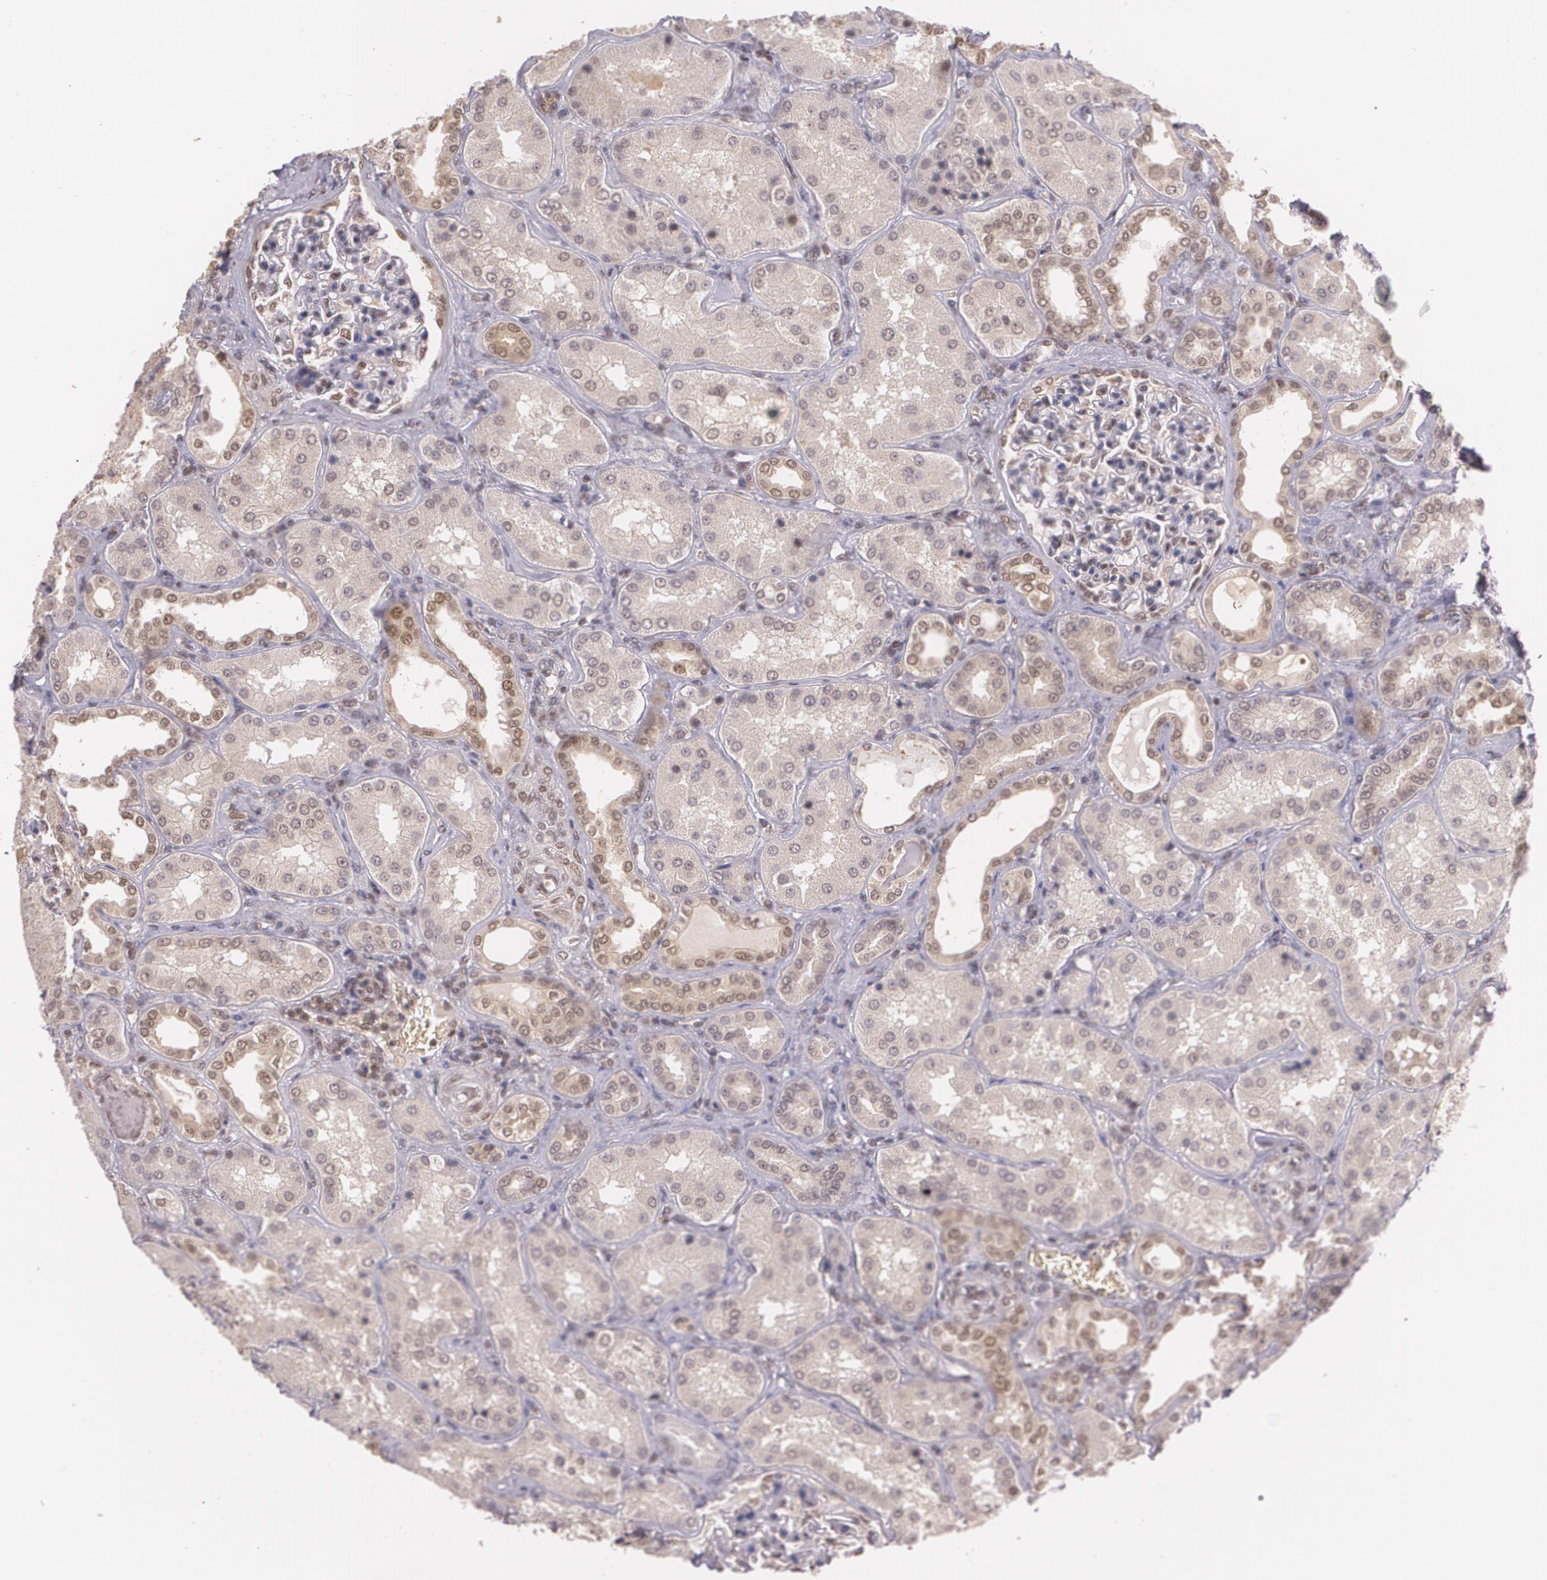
{"staining": {"intensity": "negative", "quantity": "none", "location": "none"}, "tissue": "kidney", "cell_type": "Cells in glomeruli", "image_type": "normal", "snomed": [{"axis": "morphology", "description": "Normal tissue, NOS"}, {"axis": "topography", "description": "Kidney"}], "caption": "High magnification brightfield microscopy of benign kidney stained with DAB (brown) and counterstained with hematoxylin (blue): cells in glomeruli show no significant staining. (IHC, brightfield microscopy, high magnification).", "gene": "CUL2", "patient": {"sex": "female", "age": 56}}